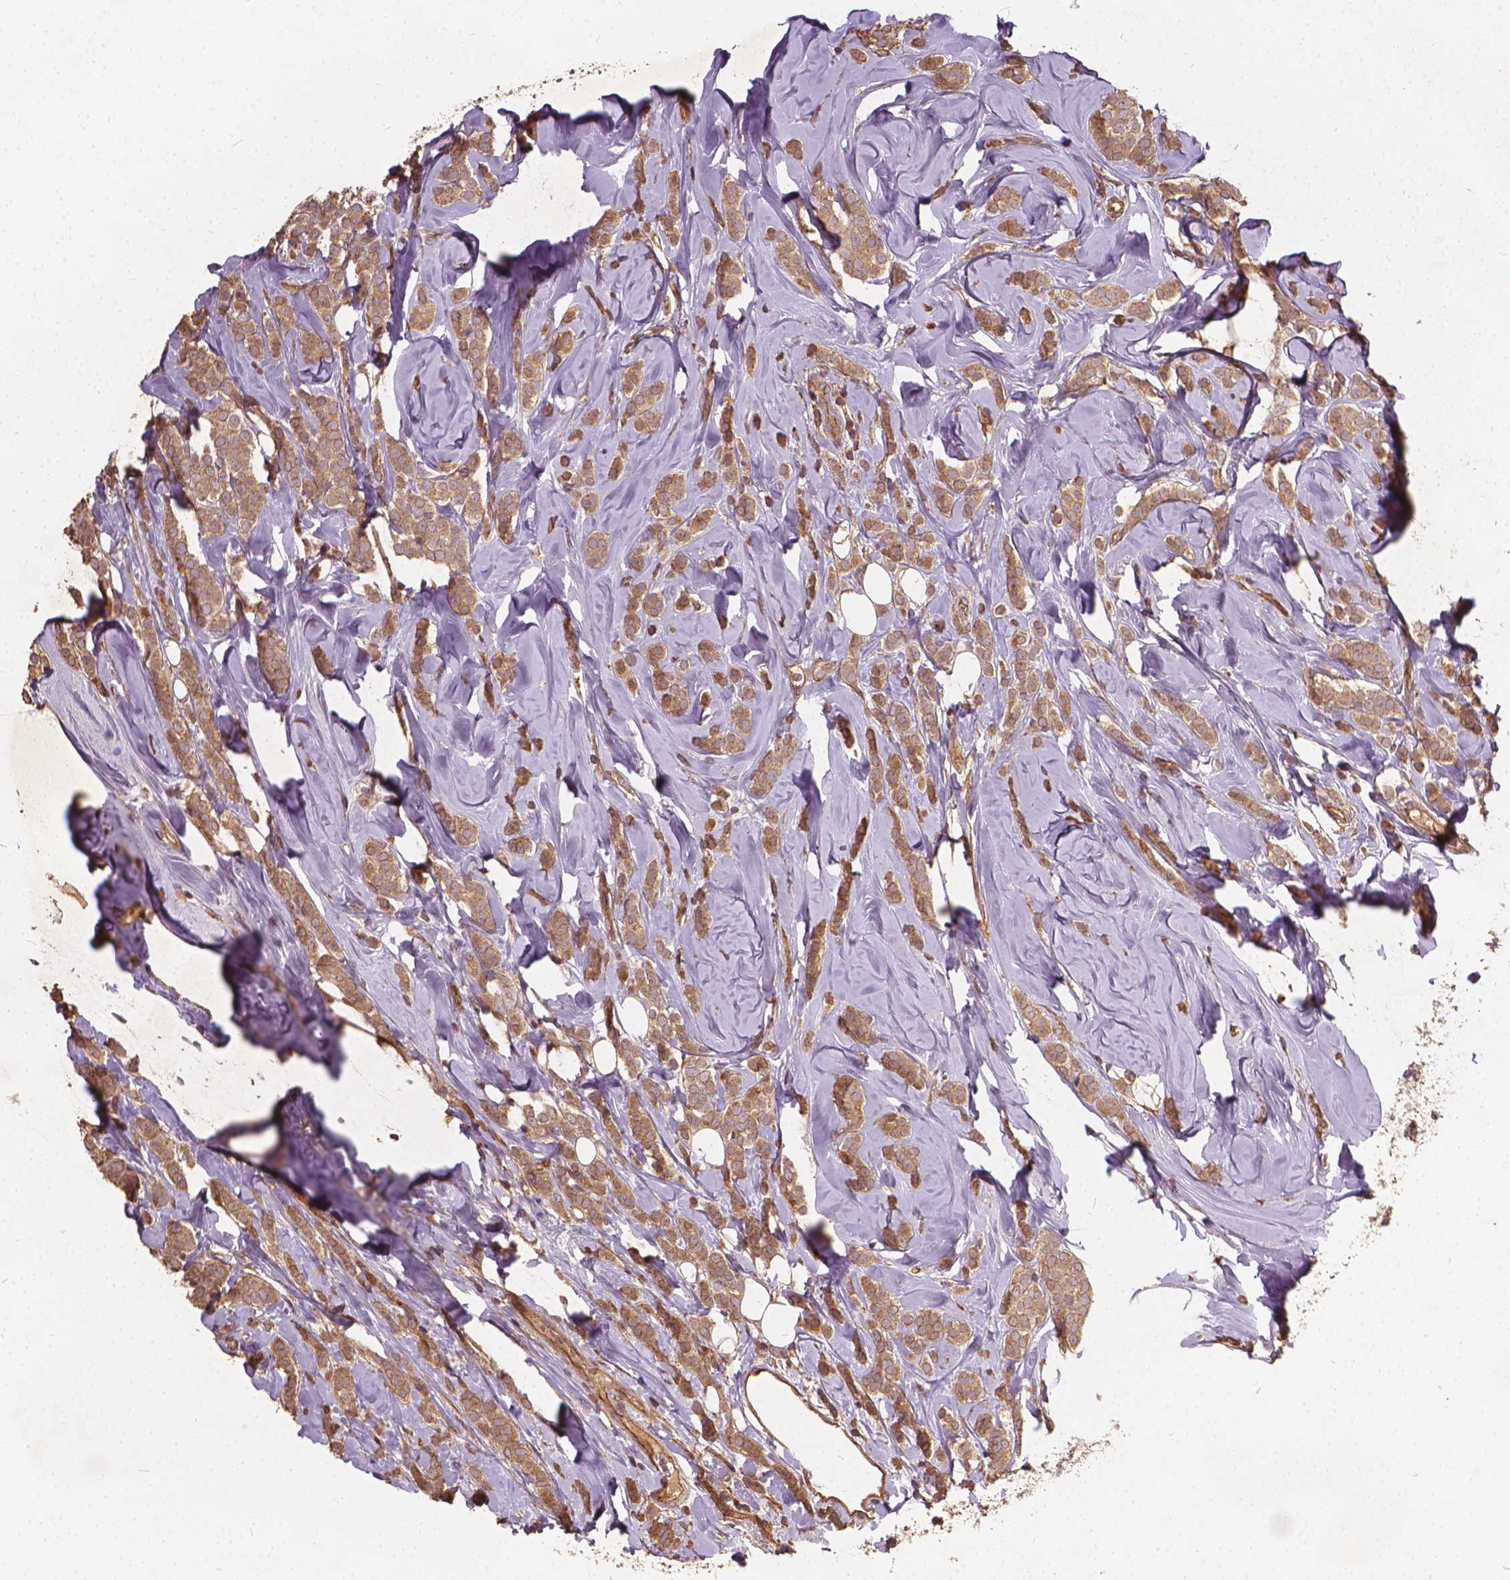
{"staining": {"intensity": "moderate", "quantity": ">75%", "location": "cytoplasmic/membranous"}, "tissue": "breast cancer", "cell_type": "Tumor cells", "image_type": "cancer", "snomed": [{"axis": "morphology", "description": "Lobular carcinoma"}, {"axis": "topography", "description": "Breast"}], "caption": "A brown stain highlights moderate cytoplasmic/membranous positivity of a protein in human breast cancer (lobular carcinoma) tumor cells.", "gene": "UBXN2A", "patient": {"sex": "female", "age": 49}}